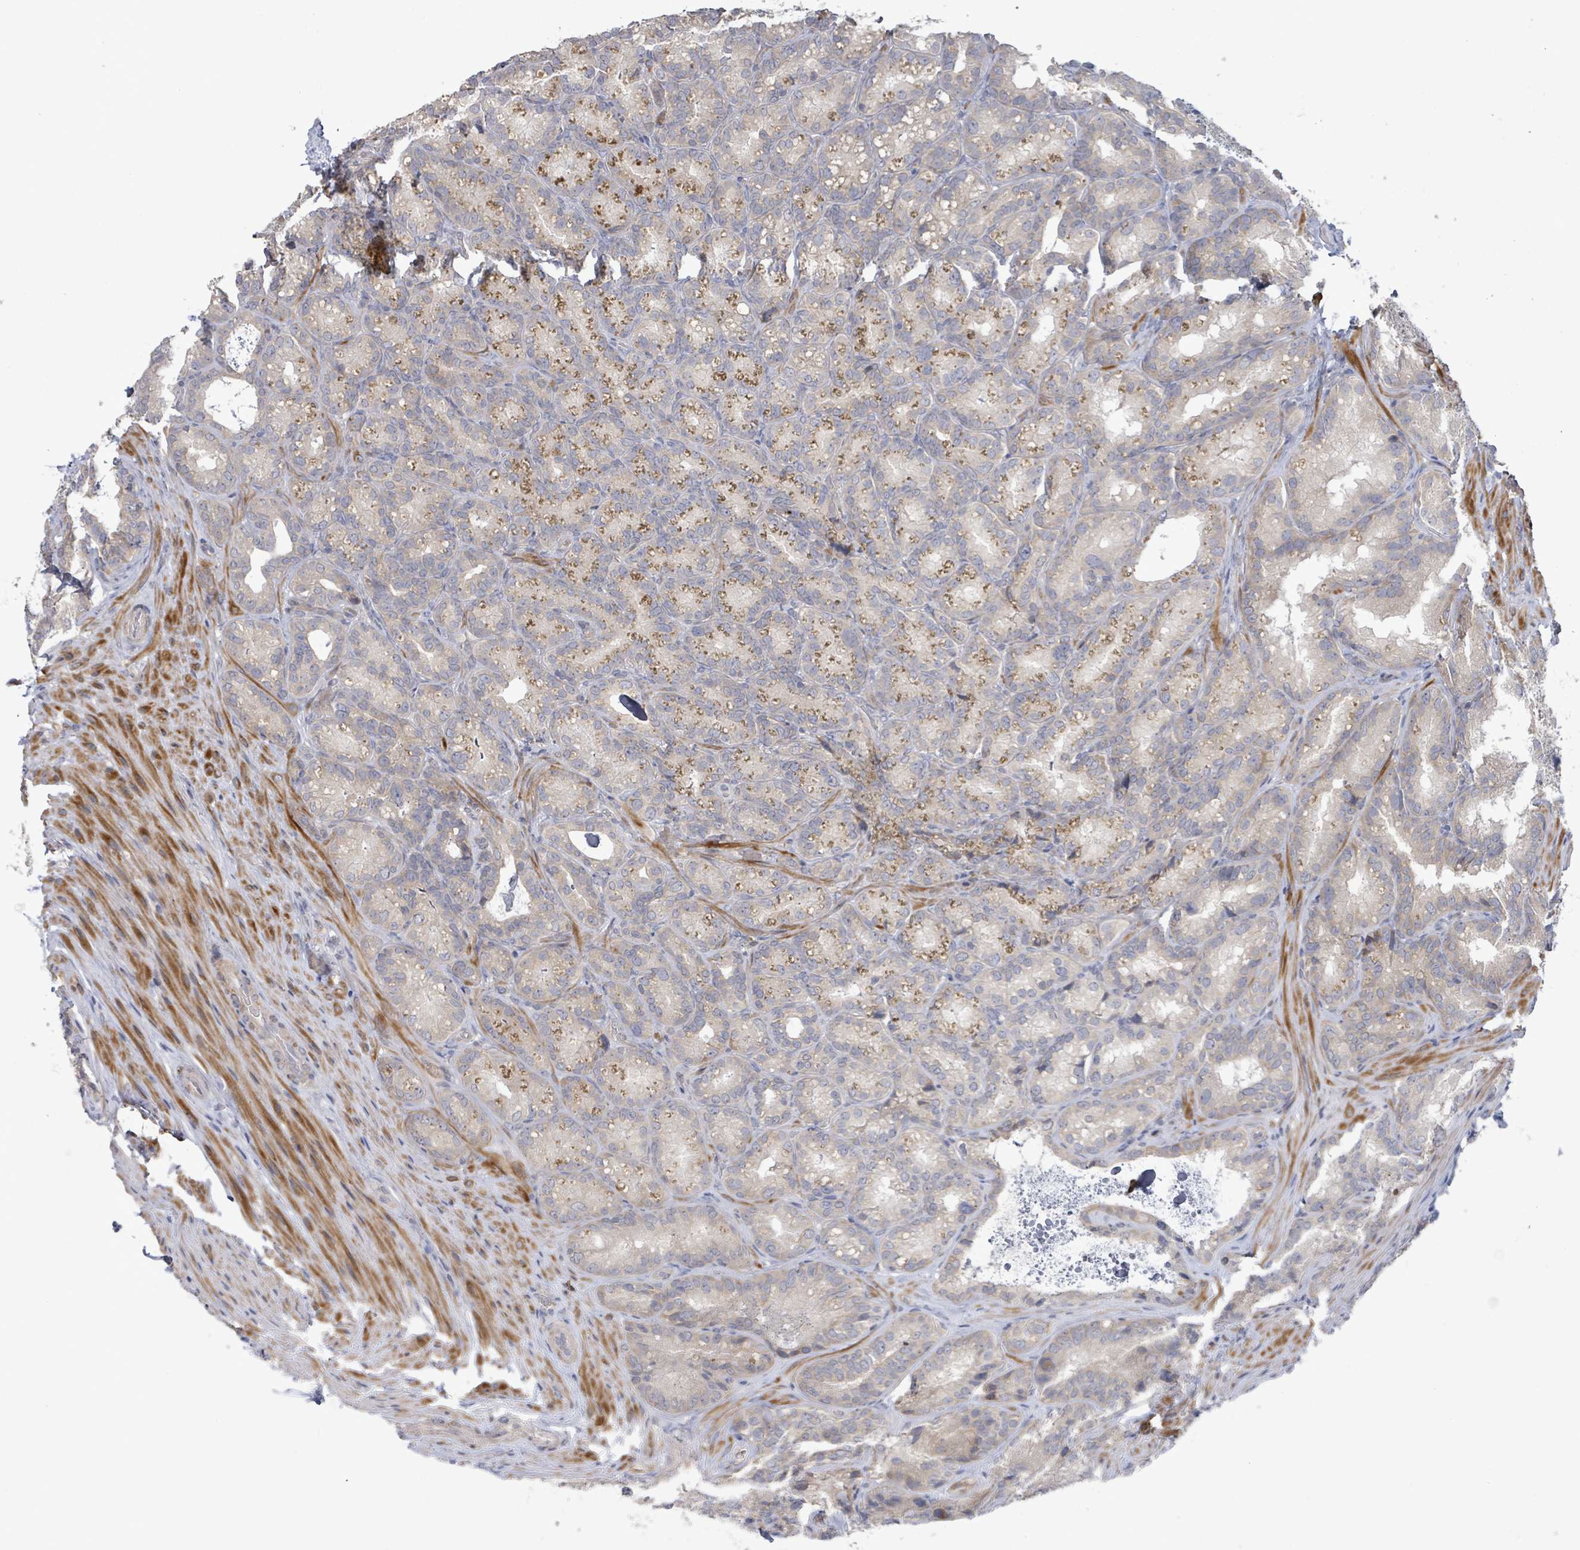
{"staining": {"intensity": "moderate", "quantity": "<25%", "location": "cytoplasmic/membranous"}, "tissue": "seminal vesicle", "cell_type": "Glandular cells", "image_type": "normal", "snomed": [{"axis": "morphology", "description": "Normal tissue, NOS"}, {"axis": "topography", "description": "Seminal veicle"}], "caption": "Immunohistochemical staining of benign human seminal vesicle demonstrates <25% levels of moderate cytoplasmic/membranous protein positivity in approximately <25% of glandular cells.", "gene": "SLIT3", "patient": {"sex": "male", "age": 58}}